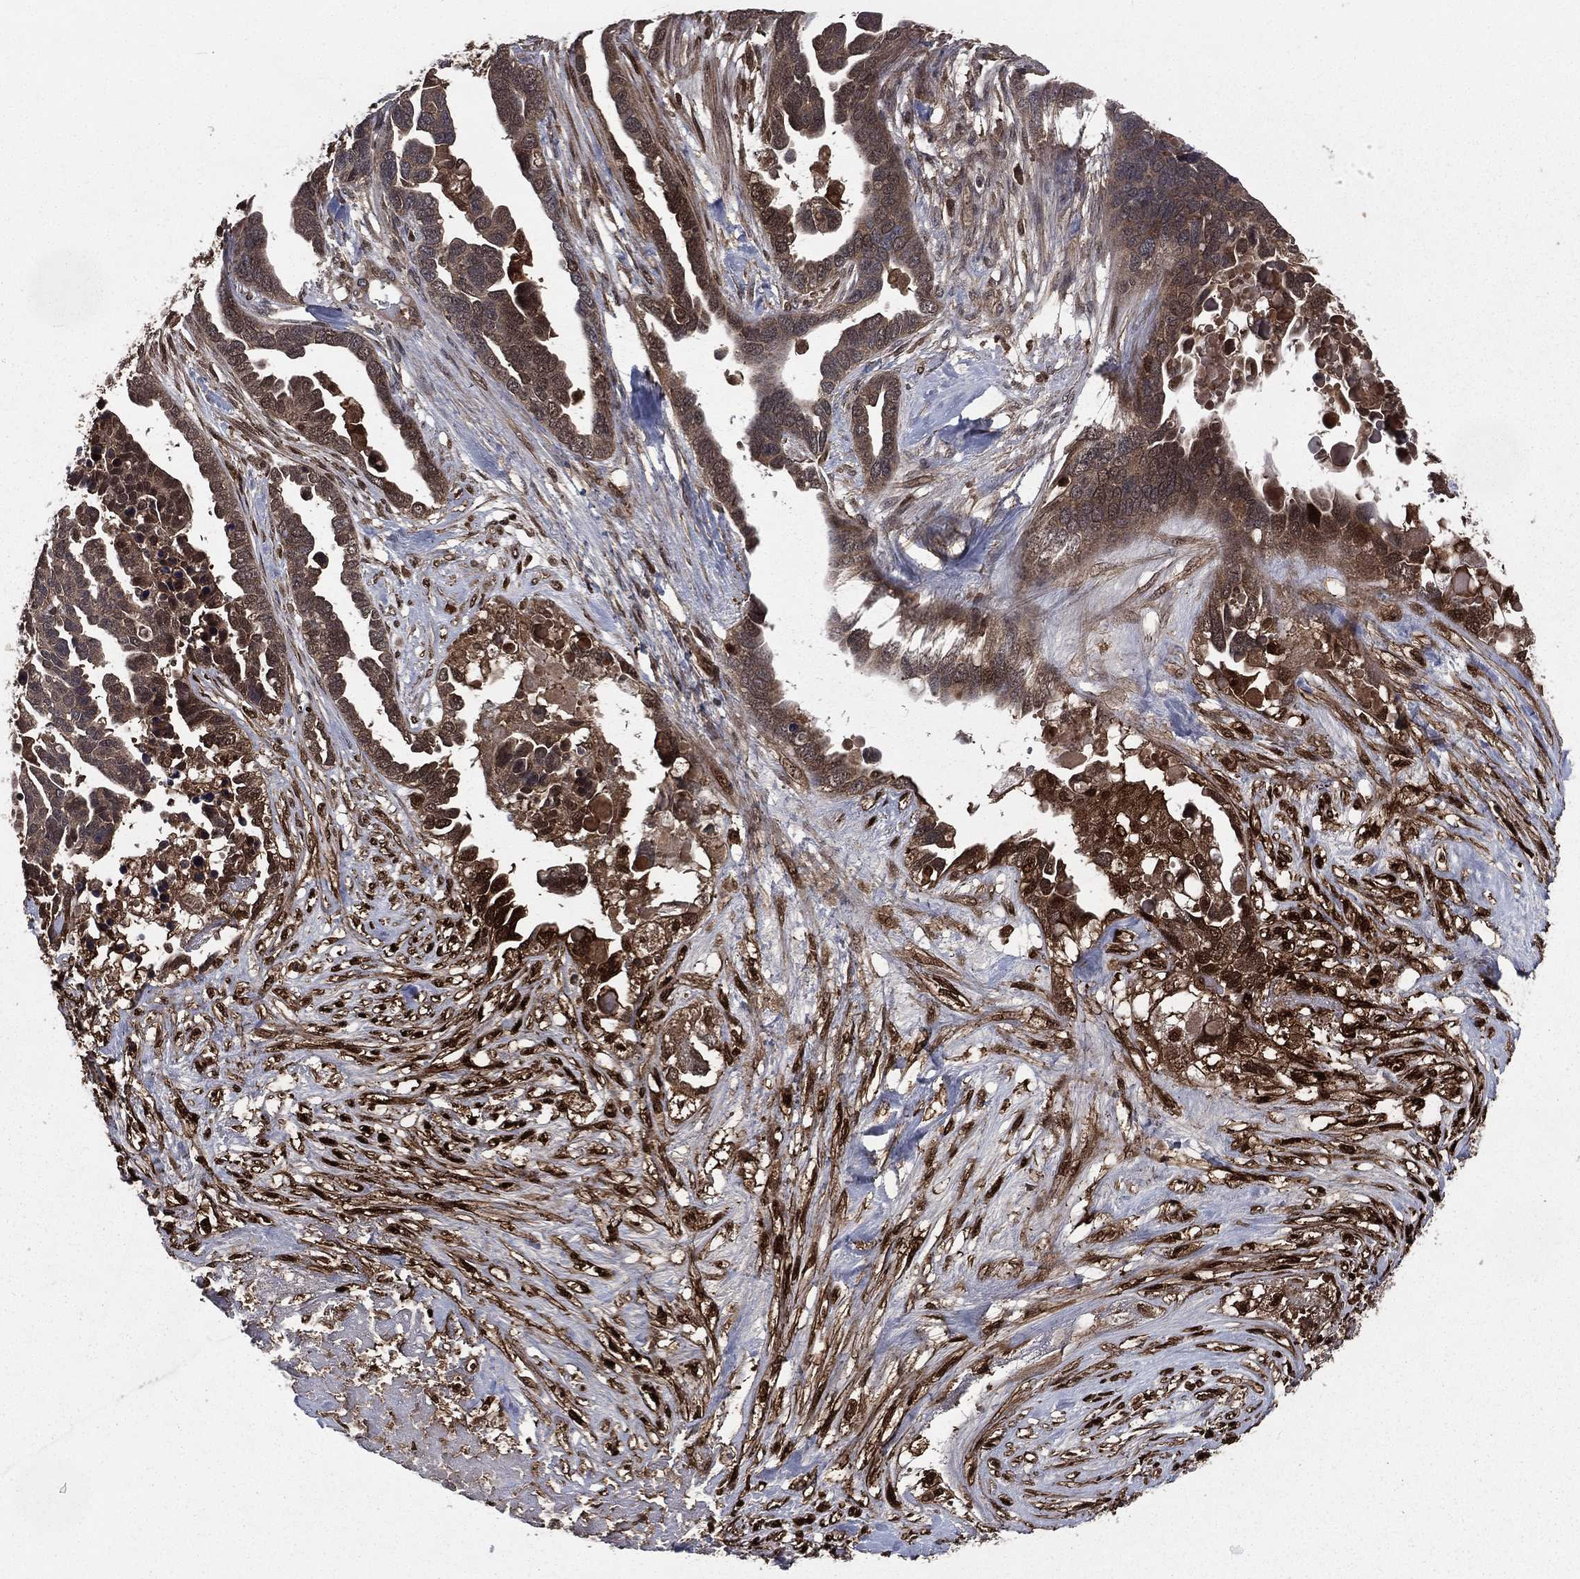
{"staining": {"intensity": "moderate", "quantity": "<25%", "location": "cytoplasmic/membranous,nuclear"}, "tissue": "ovarian cancer", "cell_type": "Tumor cells", "image_type": "cancer", "snomed": [{"axis": "morphology", "description": "Cystadenocarcinoma, serous, NOS"}, {"axis": "topography", "description": "Ovary"}], "caption": "This is a photomicrograph of immunohistochemistry (IHC) staining of ovarian serous cystadenocarcinoma, which shows moderate staining in the cytoplasmic/membranous and nuclear of tumor cells.", "gene": "FGD1", "patient": {"sex": "female", "age": 54}}